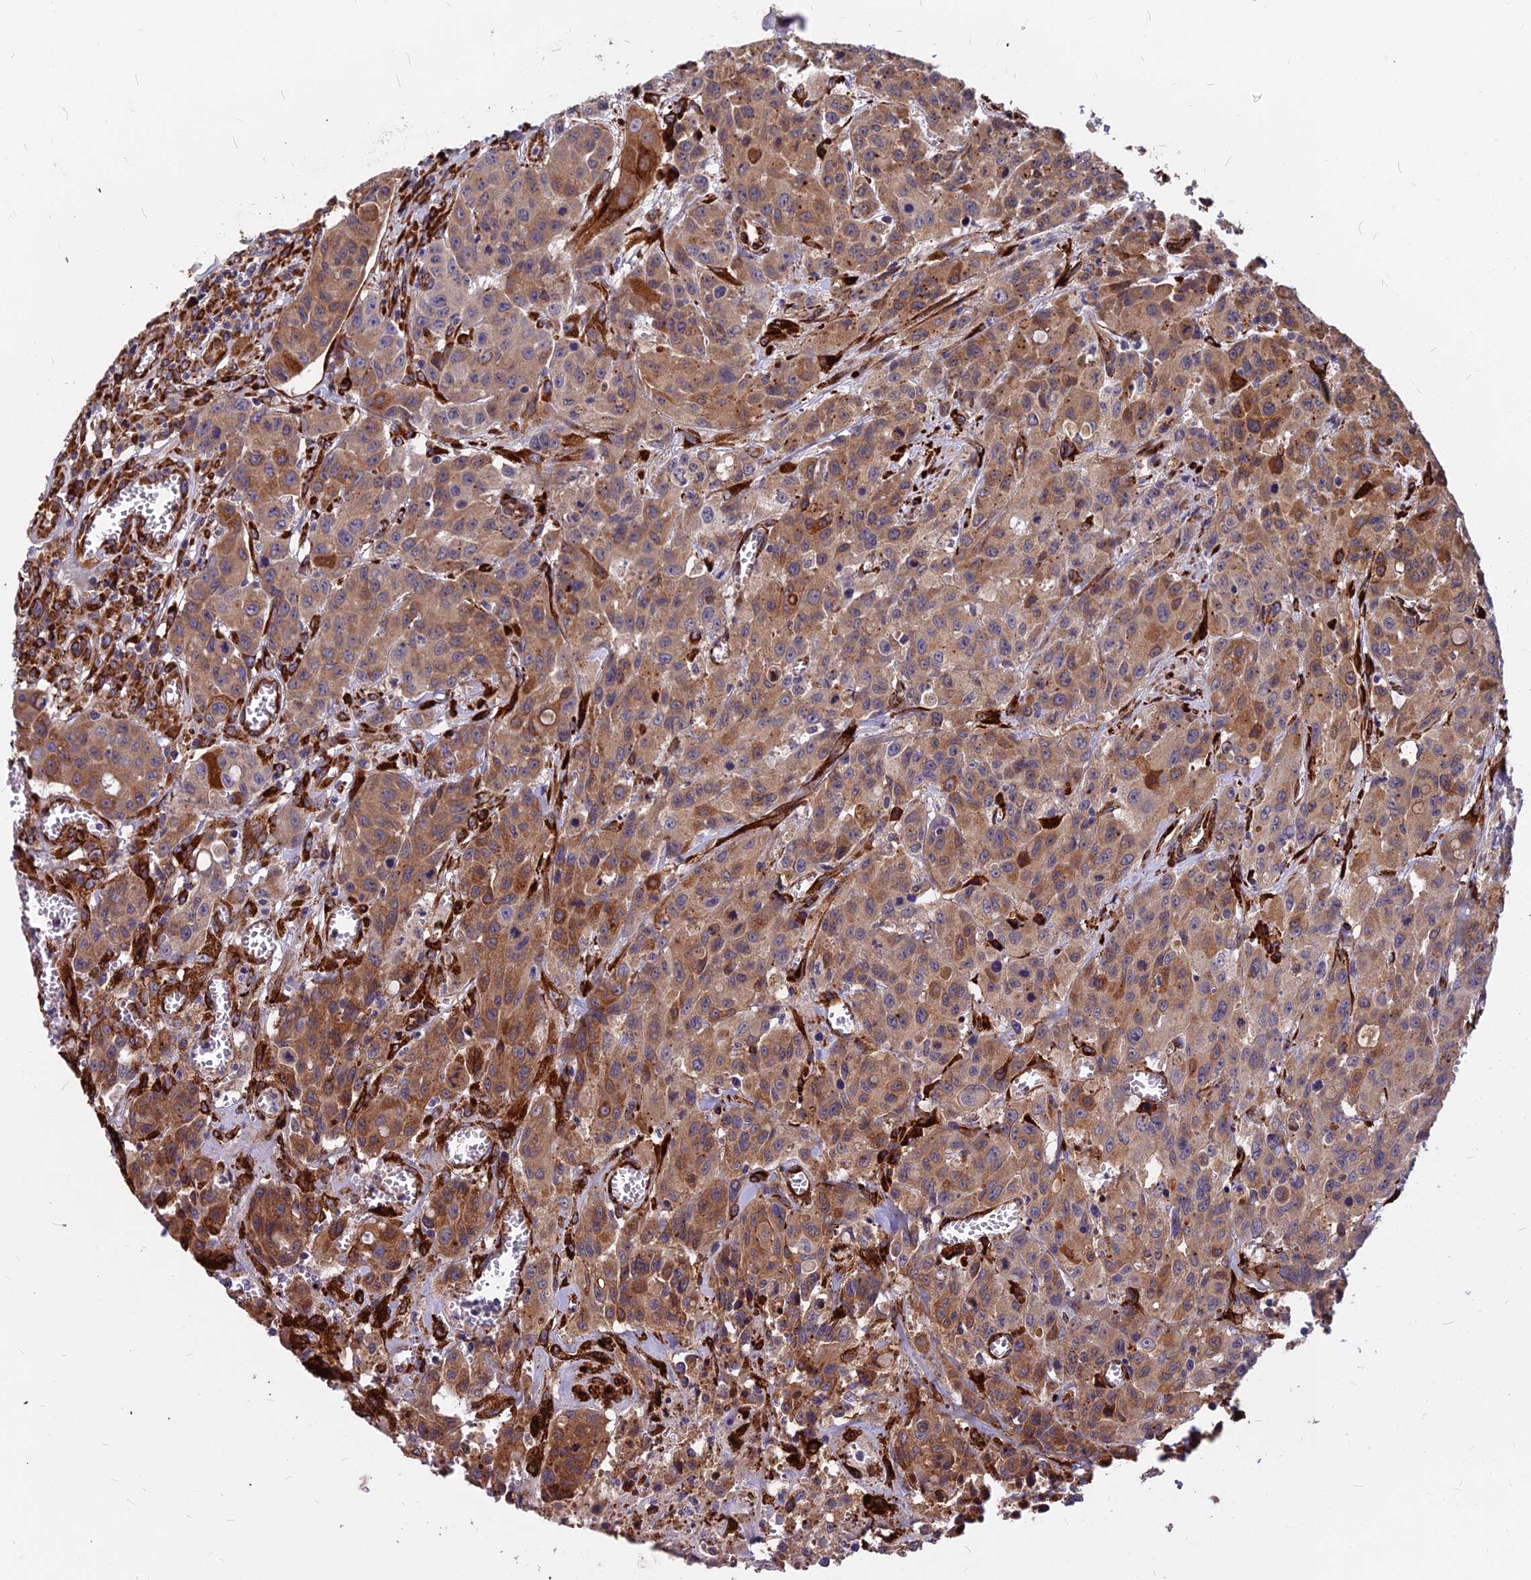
{"staining": {"intensity": "moderate", "quantity": ">75%", "location": "cytoplasmic/membranous"}, "tissue": "colorectal cancer", "cell_type": "Tumor cells", "image_type": "cancer", "snomed": [{"axis": "morphology", "description": "Adenocarcinoma, NOS"}, {"axis": "topography", "description": "Colon"}], "caption": "The immunohistochemical stain labels moderate cytoplasmic/membranous expression in tumor cells of adenocarcinoma (colorectal) tissue.", "gene": "NDUFAF7", "patient": {"sex": "male", "age": 62}}